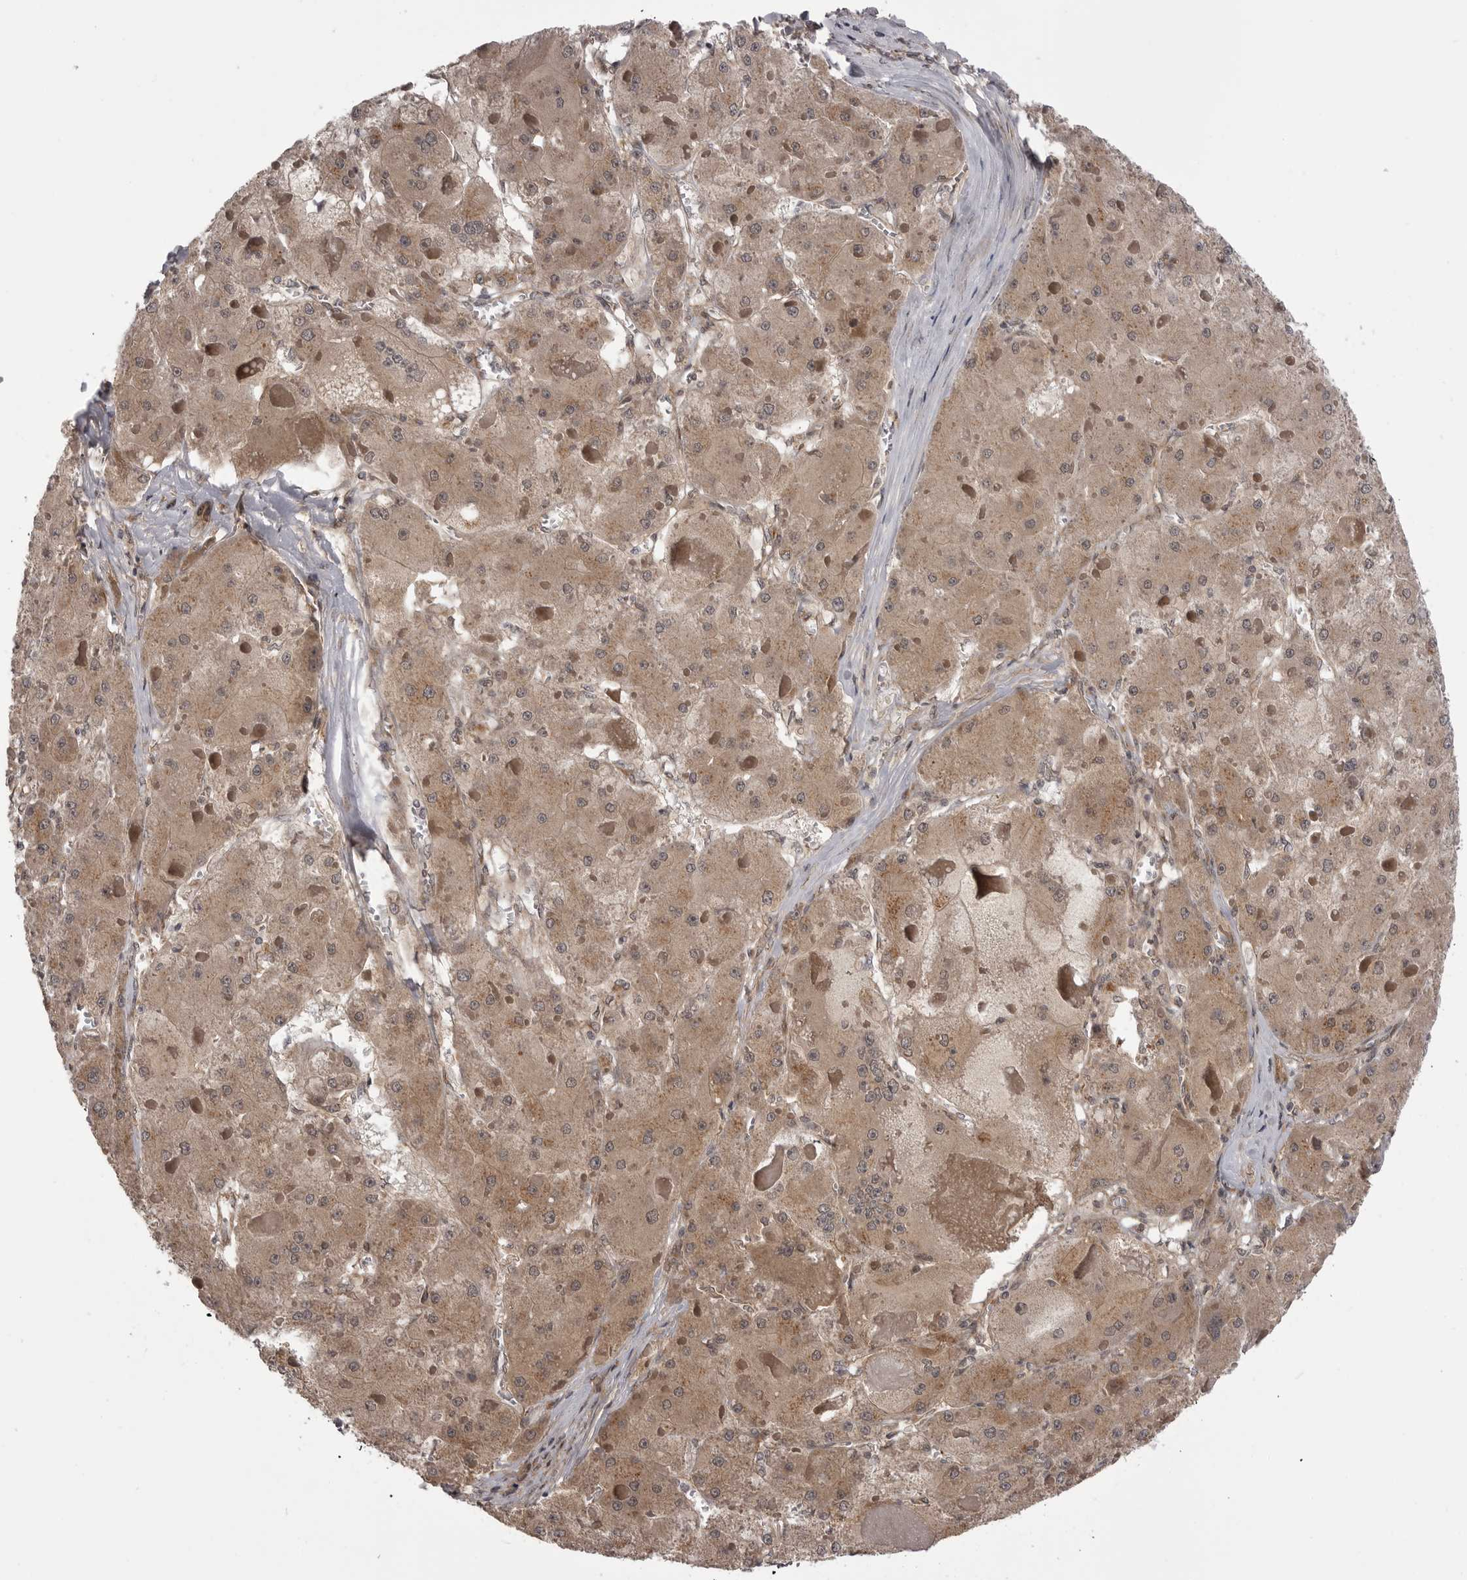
{"staining": {"intensity": "moderate", "quantity": ">75%", "location": "cytoplasmic/membranous"}, "tissue": "liver cancer", "cell_type": "Tumor cells", "image_type": "cancer", "snomed": [{"axis": "morphology", "description": "Carcinoma, Hepatocellular, NOS"}, {"axis": "topography", "description": "Liver"}], "caption": "A micrograph of human liver cancer stained for a protein reveals moderate cytoplasmic/membranous brown staining in tumor cells. Immunohistochemistry (ihc) stains the protein in brown and the nuclei are stained blue.", "gene": "PDCL", "patient": {"sex": "female", "age": 73}}